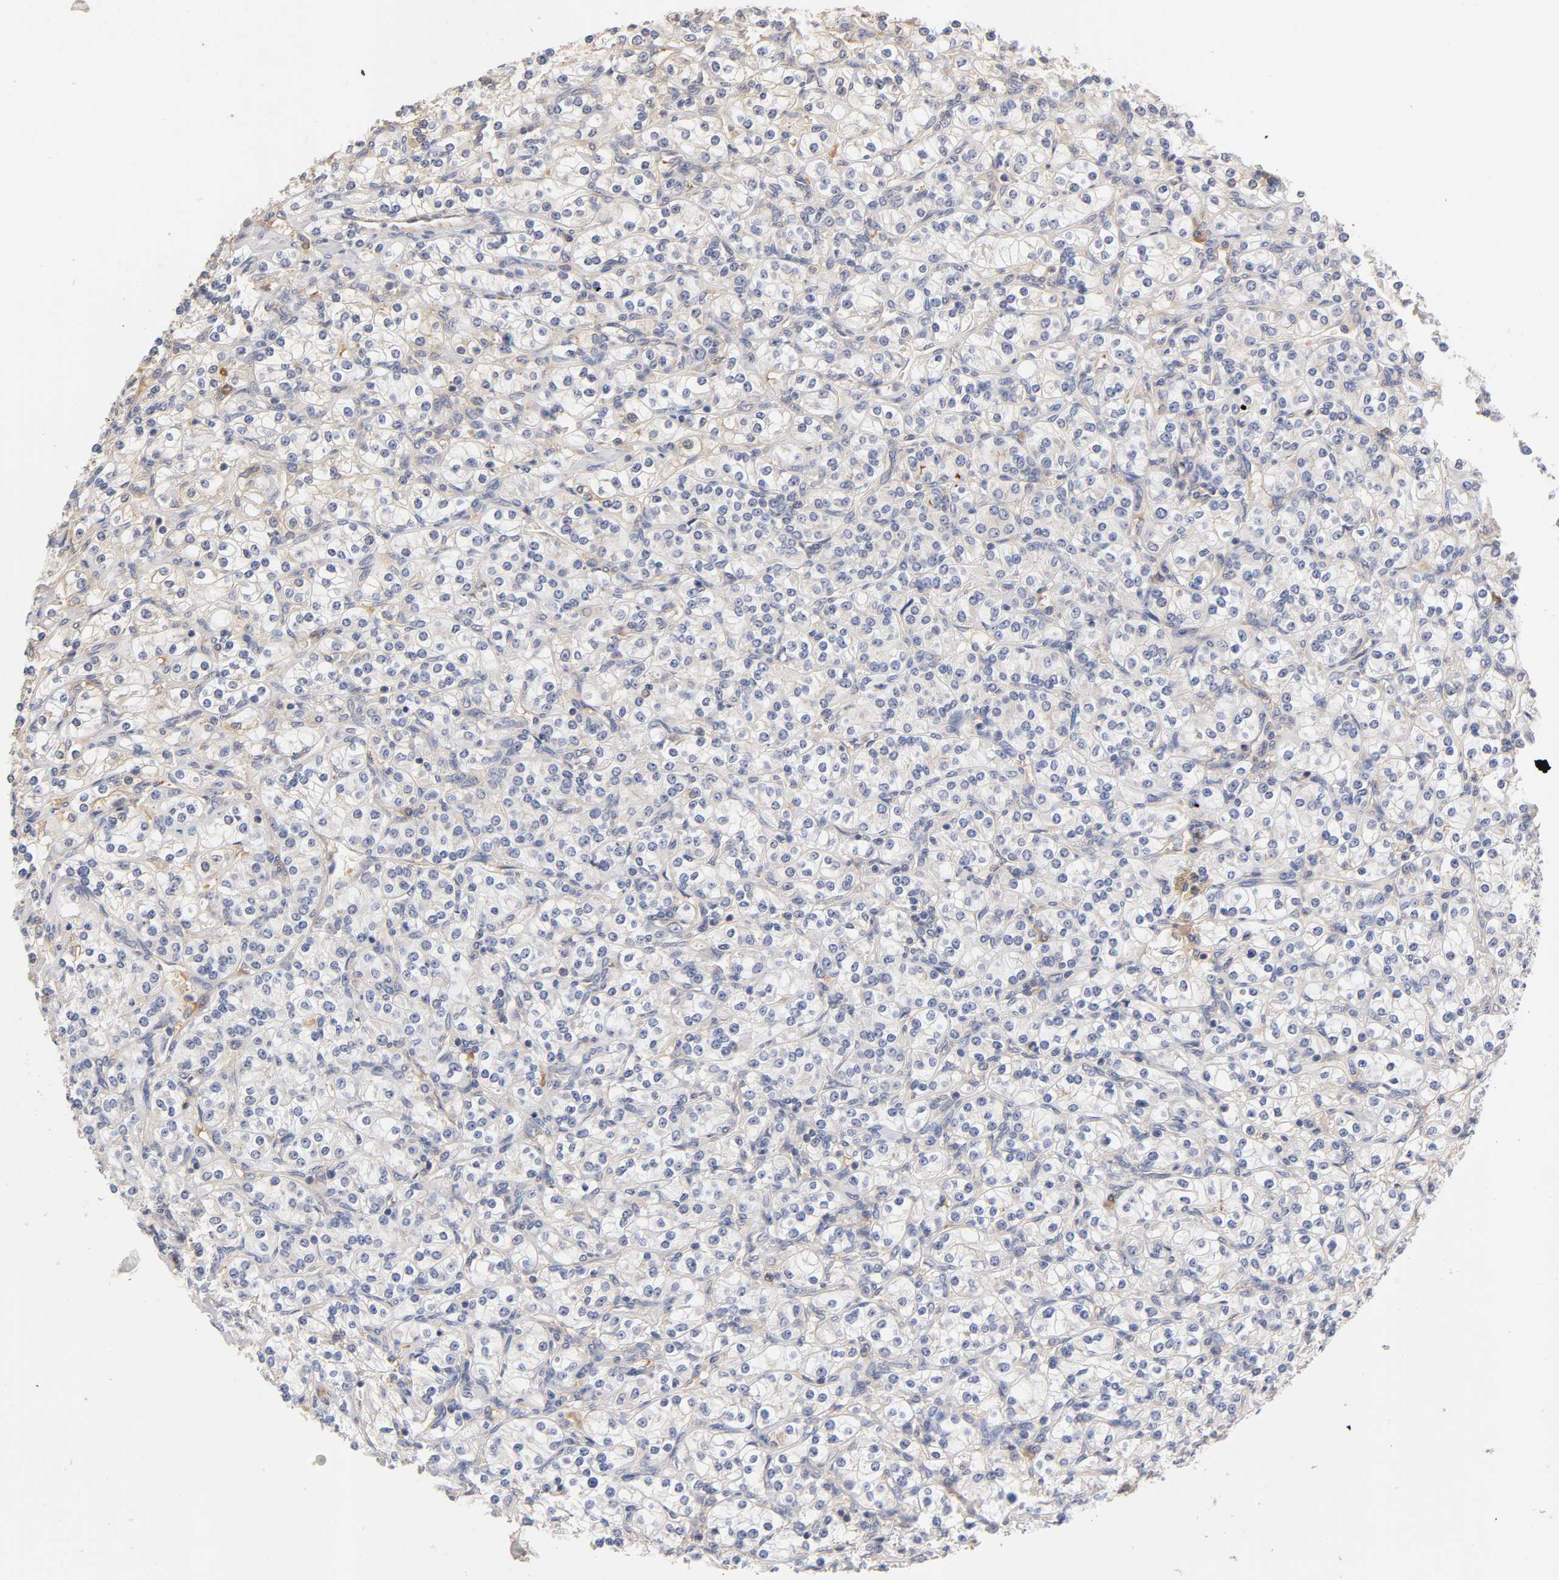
{"staining": {"intensity": "weak", "quantity": "<25%", "location": "cytoplasmic/membranous"}, "tissue": "renal cancer", "cell_type": "Tumor cells", "image_type": "cancer", "snomed": [{"axis": "morphology", "description": "Adenocarcinoma, NOS"}, {"axis": "topography", "description": "Kidney"}], "caption": "A high-resolution image shows immunohistochemistry staining of renal cancer, which demonstrates no significant positivity in tumor cells.", "gene": "RPS29", "patient": {"sex": "male", "age": 77}}